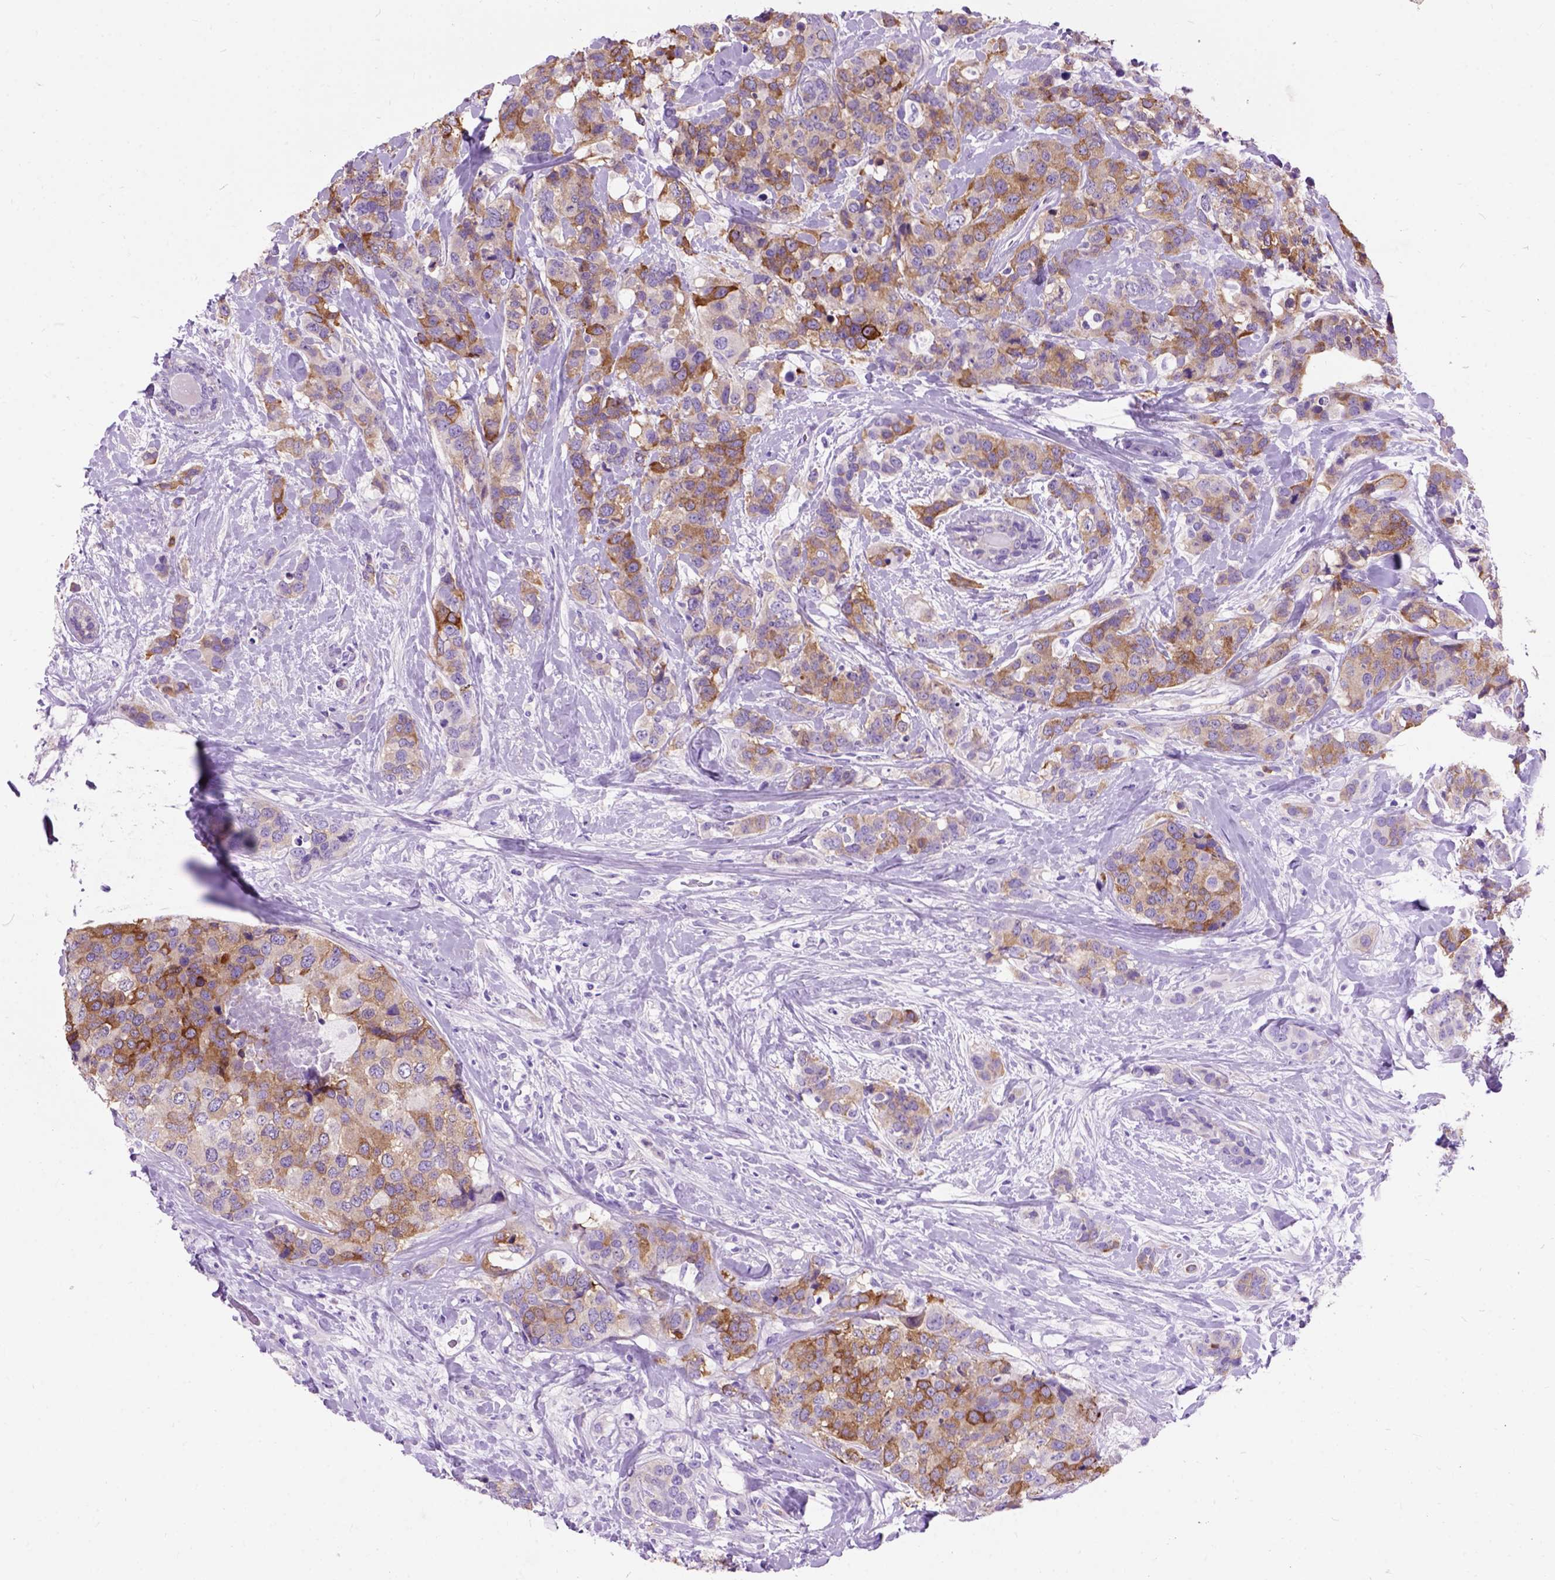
{"staining": {"intensity": "moderate", "quantity": ">75%", "location": "cytoplasmic/membranous"}, "tissue": "breast cancer", "cell_type": "Tumor cells", "image_type": "cancer", "snomed": [{"axis": "morphology", "description": "Lobular carcinoma"}, {"axis": "topography", "description": "Breast"}], "caption": "The immunohistochemical stain labels moderate cytoplasmic/membranous staining in tumor cells of breast cancer (lobular carcinoma) tissue.", "gene": "MAPT", "patient": {"sex": "female", "age": 59}}